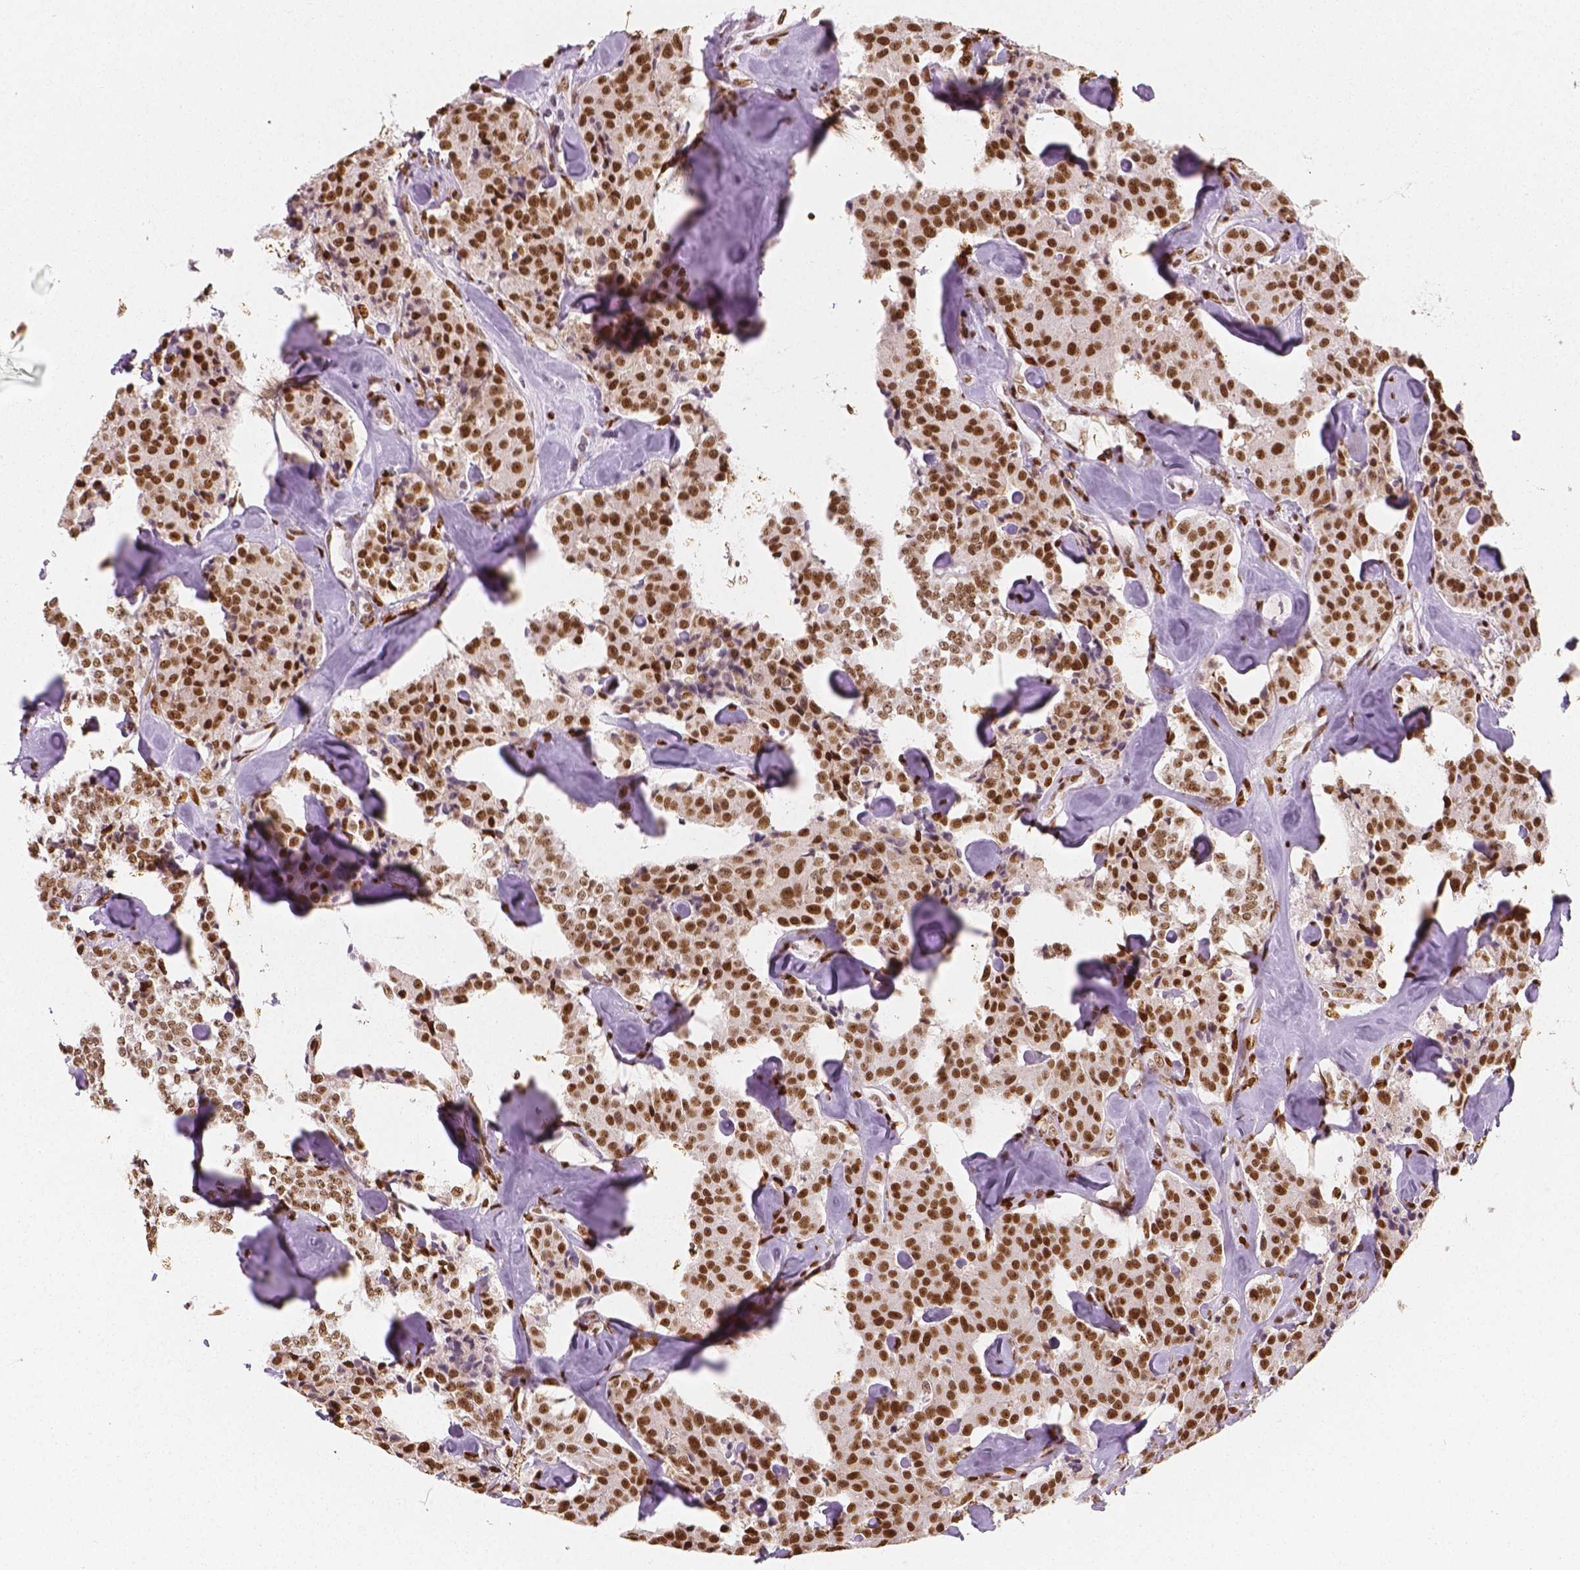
{"staining": {"intensity": "moderate", "quantity": ">75%", "location": "nuclear"}, "tissue": "carcinoid", "cell_type": "Tumor cells", "image_type": "cancer", "snomed": [{"axis": "morphology", "description": "Carcinoid, malignant, NOS"}, {"axis": "topography", "description": "Pancreas"}], "caption": "Immunohistochemistry (IHC) staining of malignant carcinoid, which reveals medium levels of moderate nuclear expression in approximately >75% of tumor cells indicating moderate nuclear protein positivity. The staining was performed using DAB (3,3'-diaminobenzidine) (brown) for protein detection and nuclei were counterstained in hematoxylin (blue).", "gene": "NUCKS1", "patient": {"sex": "male", "age": 41}}